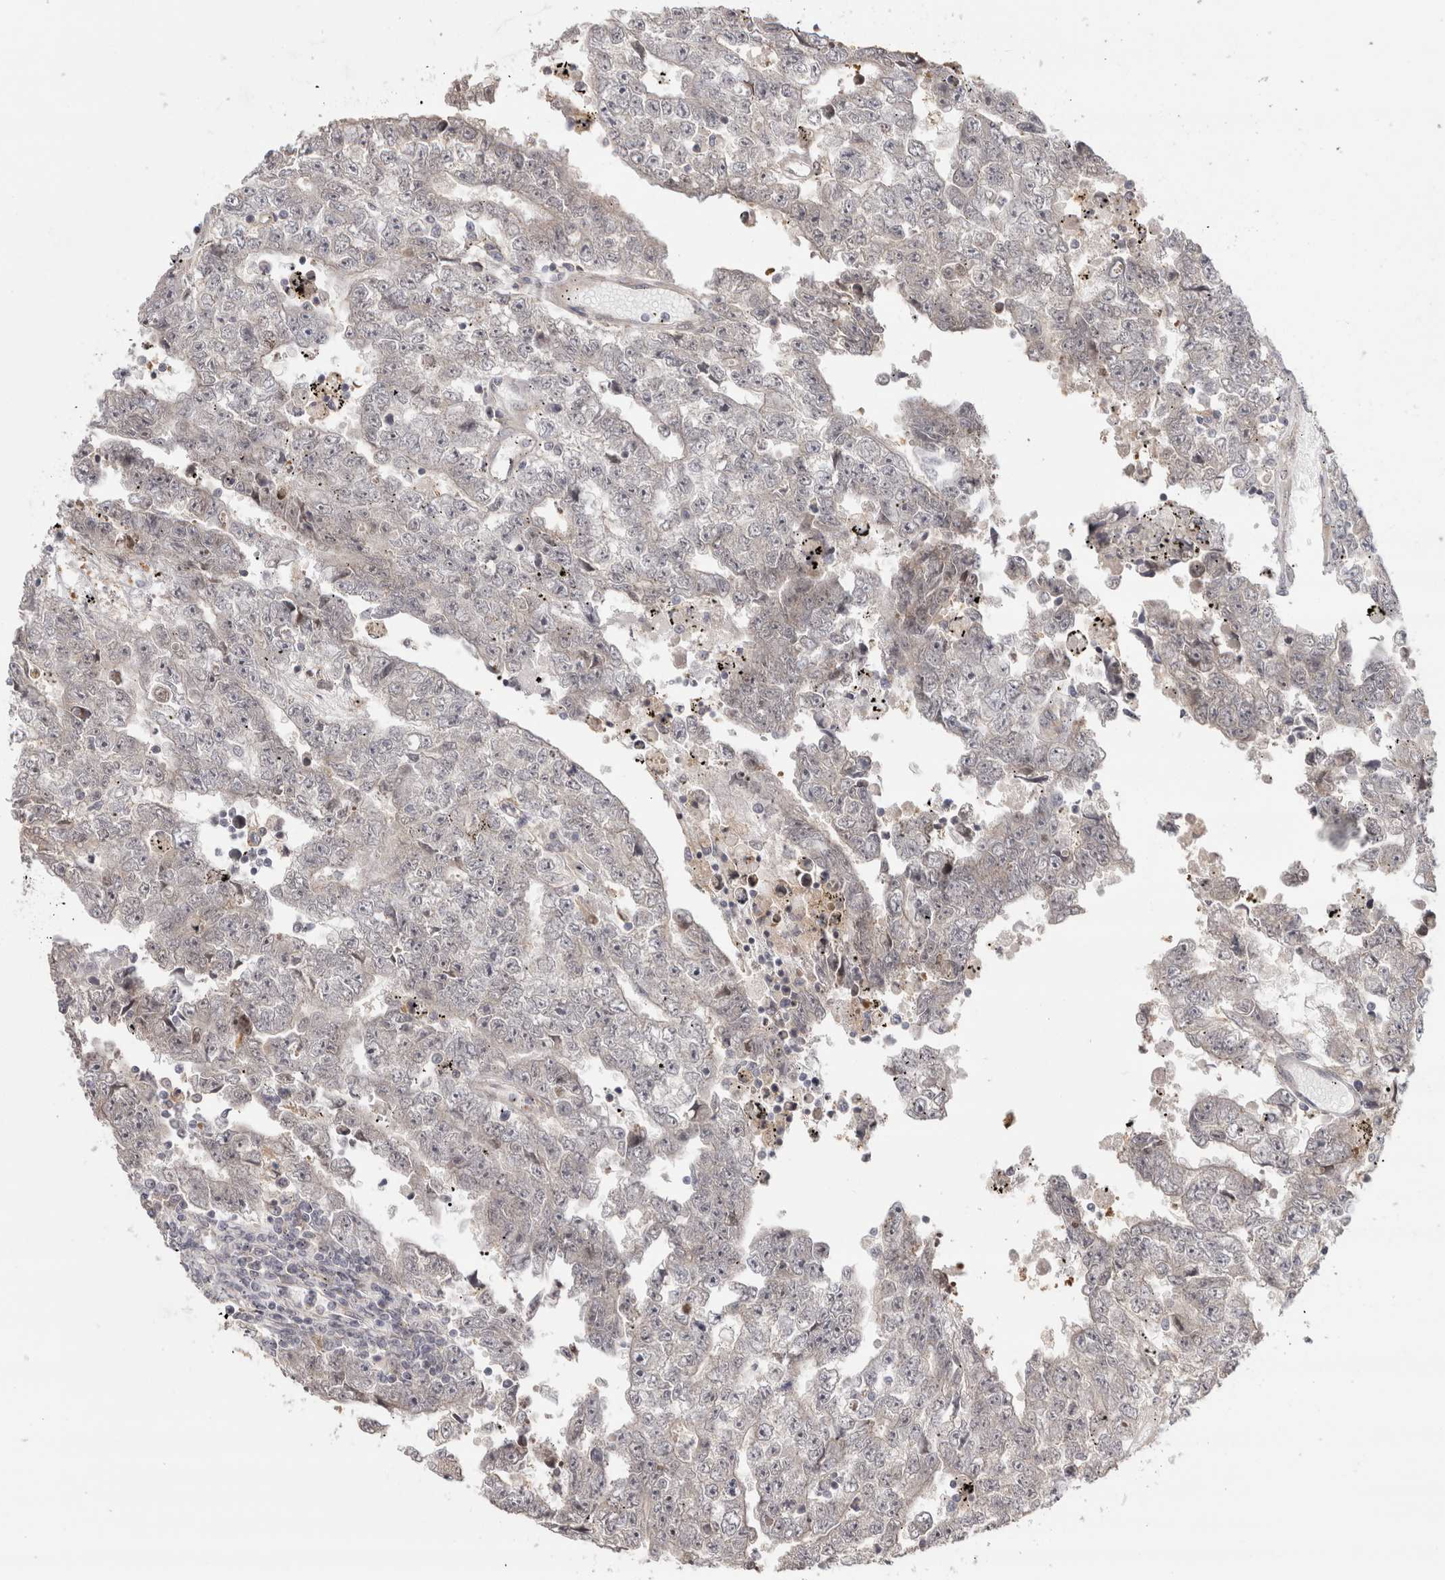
{"staining": {"intensity": "negative", "quantity": "none", "location": "none"}, "tissue": "testis cancer", "cell_type": "Tumor cells", "image_type": "cancer", "snomed": [{"axis": "morphology", "description": "Carcinoma, Embryonal, NOS"}, {"axis": "topography", "description": "Testis"}], "caption": "DAB immunohistochemical staining of testis embryonal carcinoma shows no significant staining in tumor cells. The staining is performed using DAB (3,3'-diaminobenzidine) brown chromogen with nuclei counter-stained in using hematoxylin.", "gene": "ZNF318", "patient": {"sex": "male", "age": 25}}